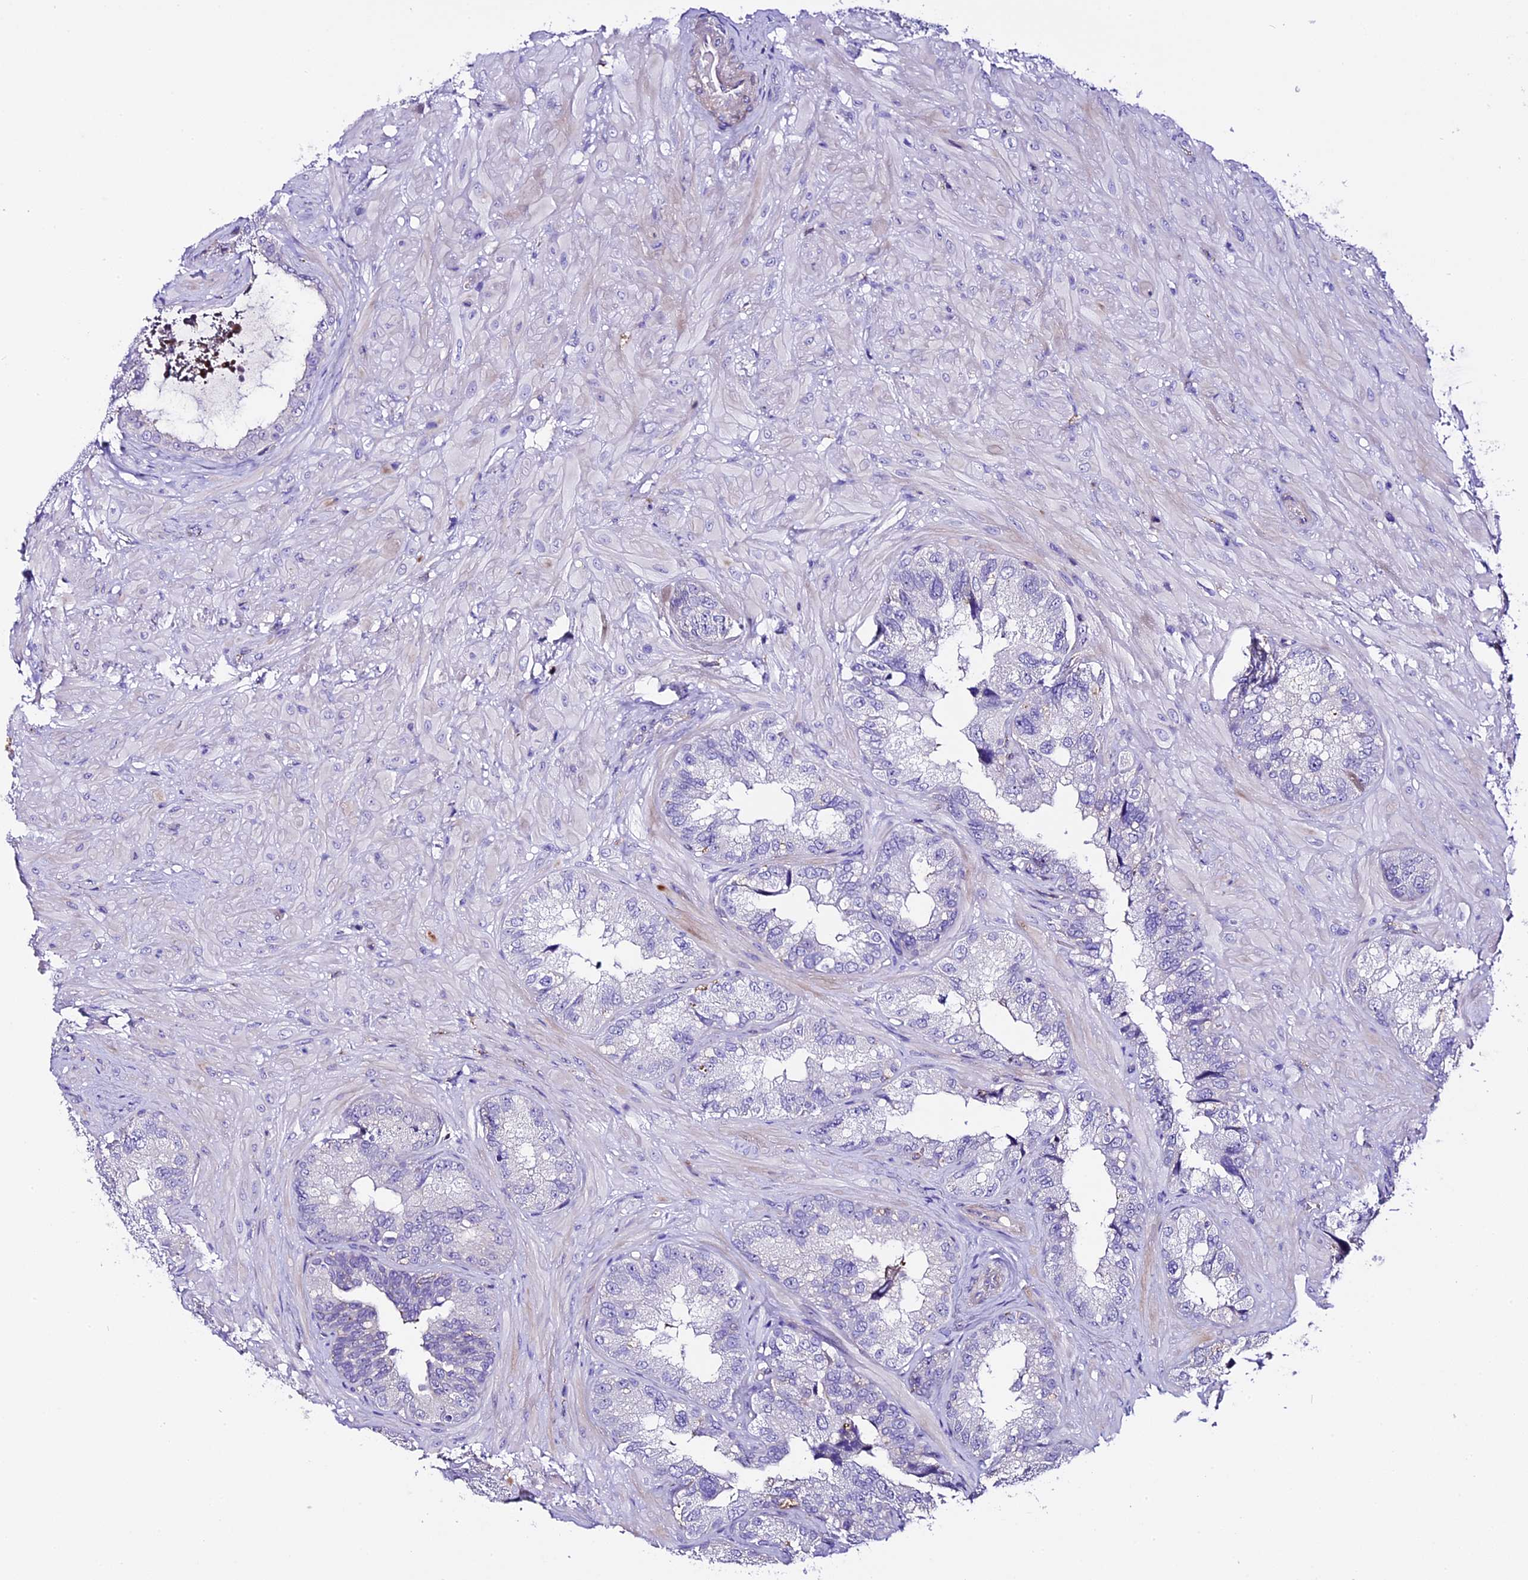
{"staining": {"intensity": "negative", "quantity": "none", "location": "none"}, "tissue": "seminal vesicle", "cell_type": "Glandular cells", "image_type": "normal", "snomed": [{"axis": "morphology", "description": "Normal tissue, NOS"}, {"axis": "topography", "description": "Seminal veicle"}, {"axis": "topography", "description": "Peripheral nerve tissue"}], "caption": "DAB (3,3'-diaminobenzidine) immunohistochemical staining of benign human seminal vesicle demonstrates no significant expression in glandular cells.", "gene": "NOD2", "patient": {"sex": "male", "age": 67}}